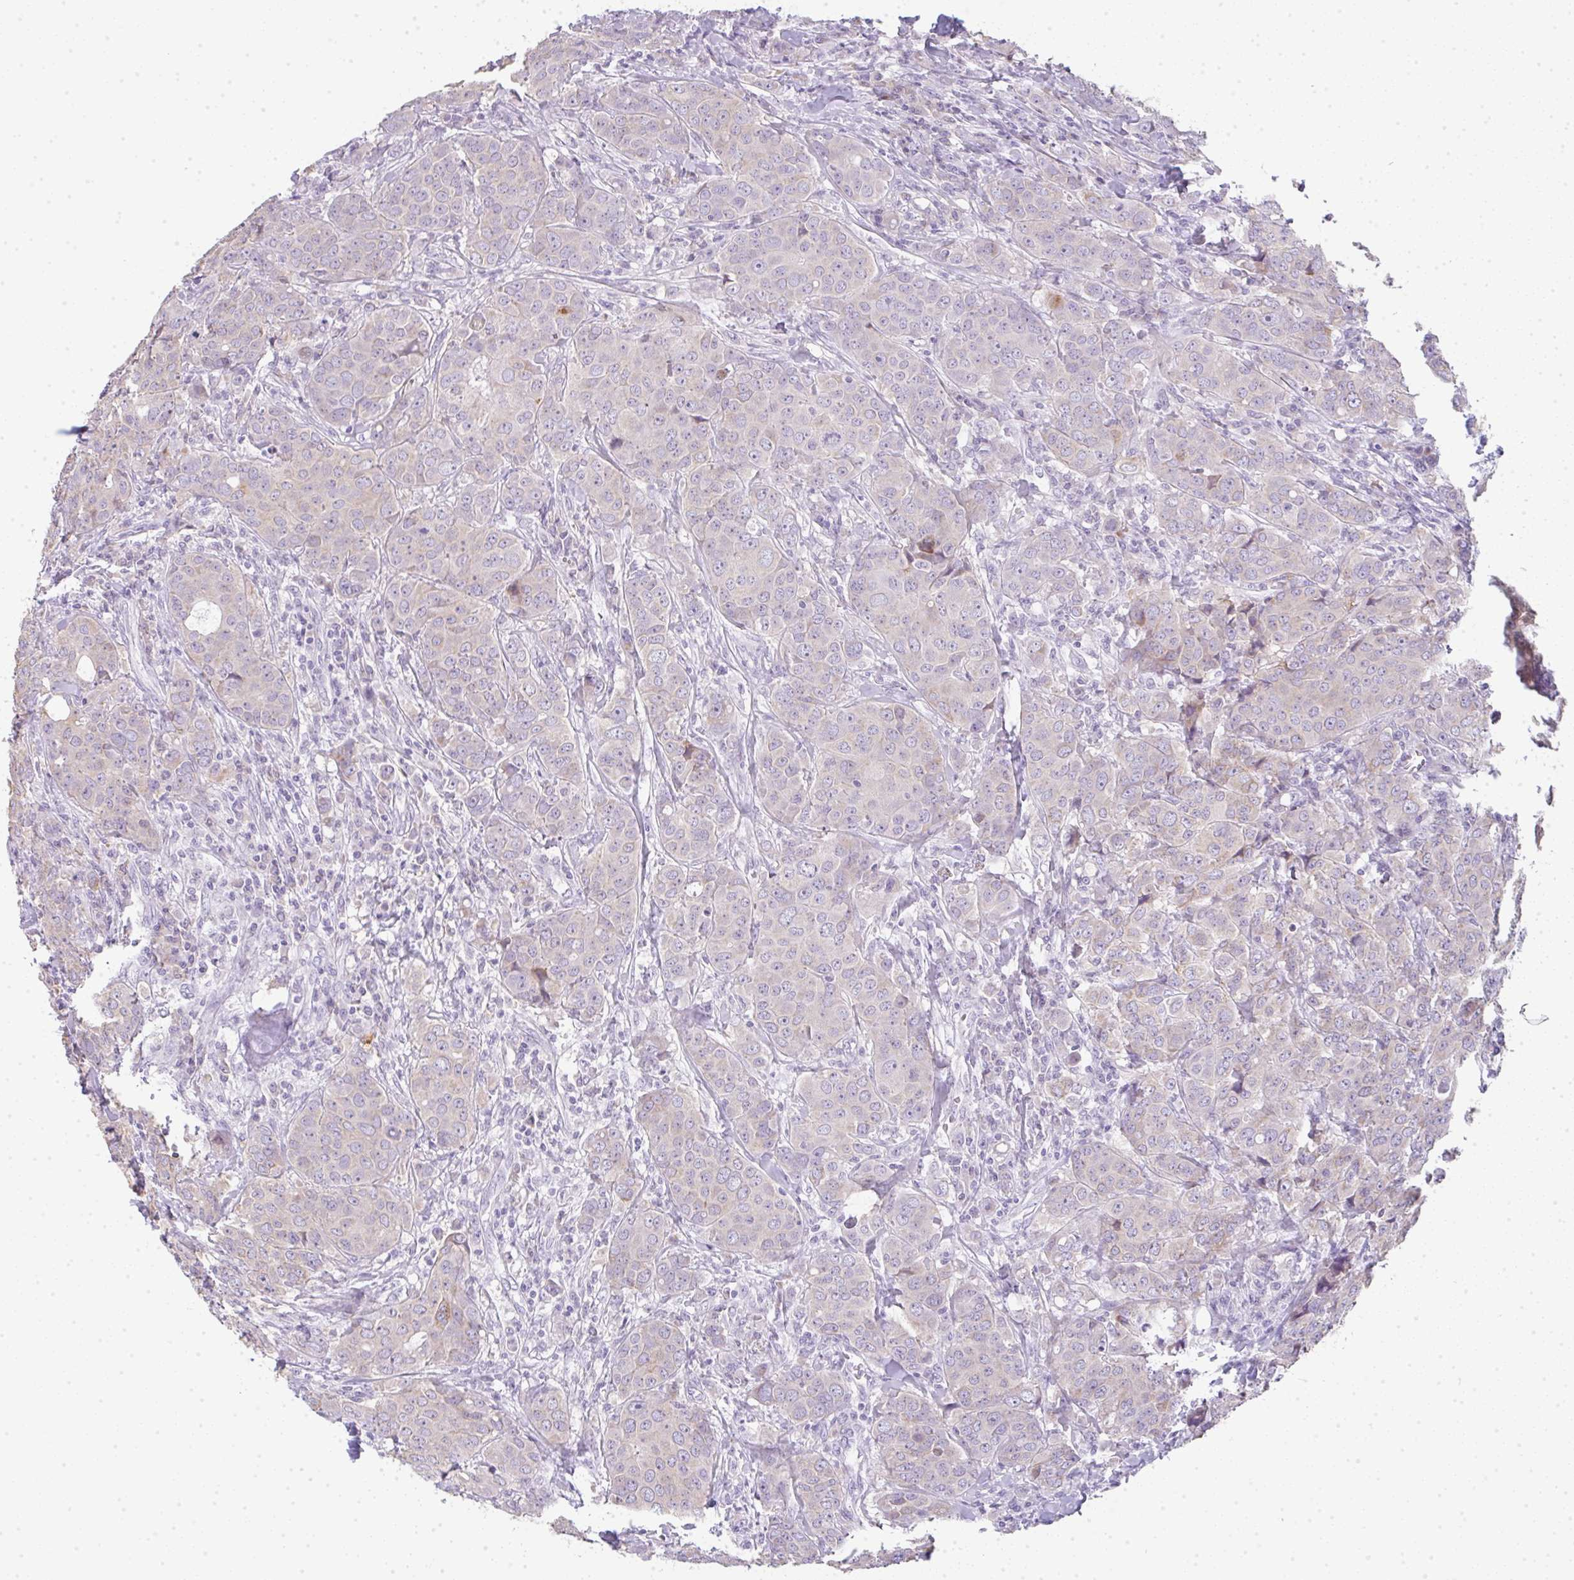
{"staining": {"intensity": "moderate", "quantity": "<25%", "location": "cytoplasmic/membranous"}, "tissue": "breast cancer", "cell_type": "Tumor cells", "image_type": "cancer", "snomed": [{"axis": "morphology", "description": "Duct carcinoma"}, {"axis": "topography", "description": "Breast"}], "caption": "Immunohistochemical staining of human infiltrating ductal carcinoma (breast) demonstrates moderate cytoplasmic/membranous protein staining in about <25% of tumor cells.", "gene": "LPAR4", "patient": {"sex": "female", "age": 43}}